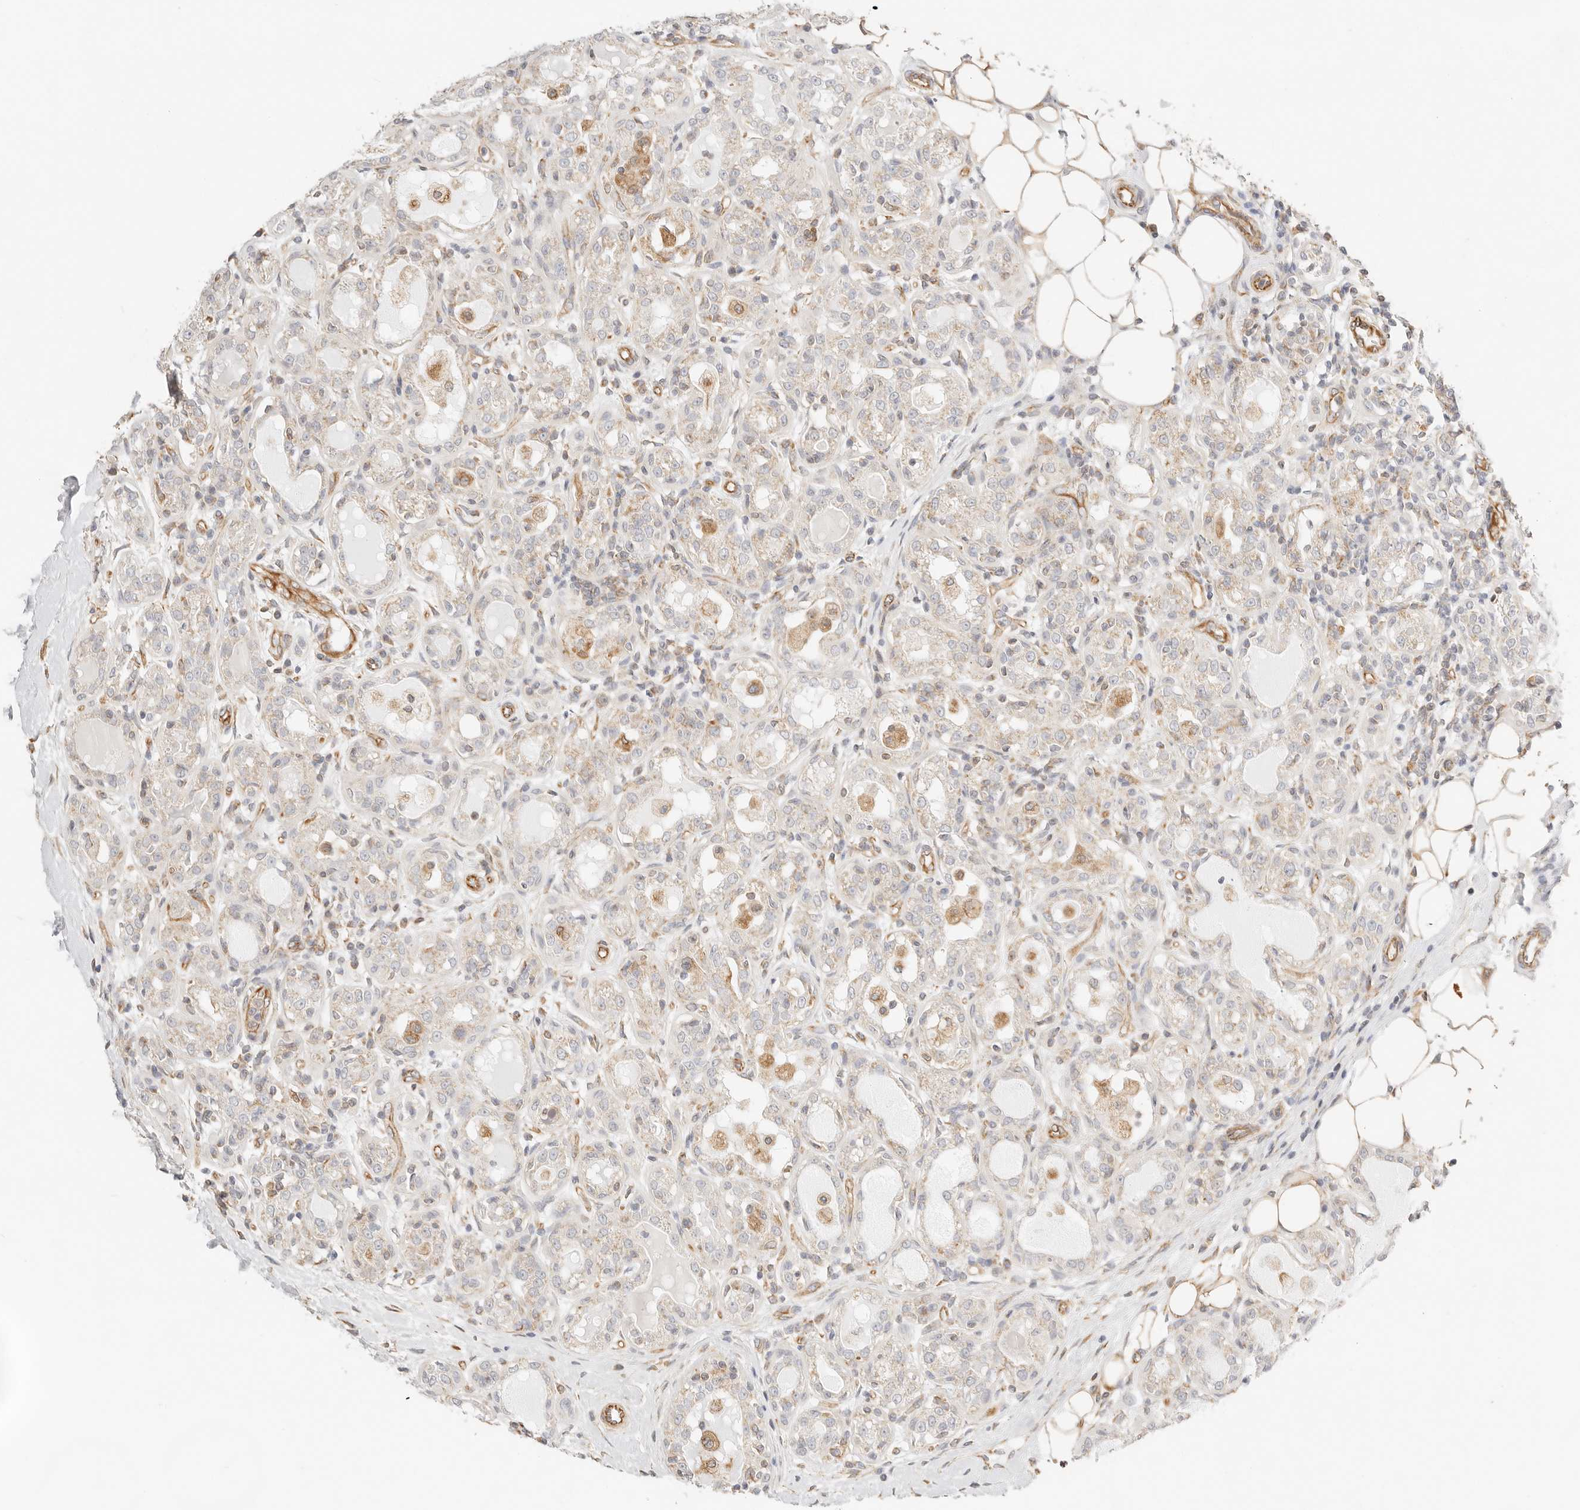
{"staining": {"intensity": "negative", "quantity": "none", "location": "none"}, "tissue": "breast cancer", "cell_type": "Tumor cells", "image_type": "cancer", "snomed": [{"axis": "morphology", "description": "Duct carcinoma"}, {"axis": "topography", "description": "Breast"}], "caption": "There is no significant expression in tumor cells of breast cancer (intraductal carcinoma).", "gene": "ZC3H11A", "patient": {"sex": "female", "age": 27}}